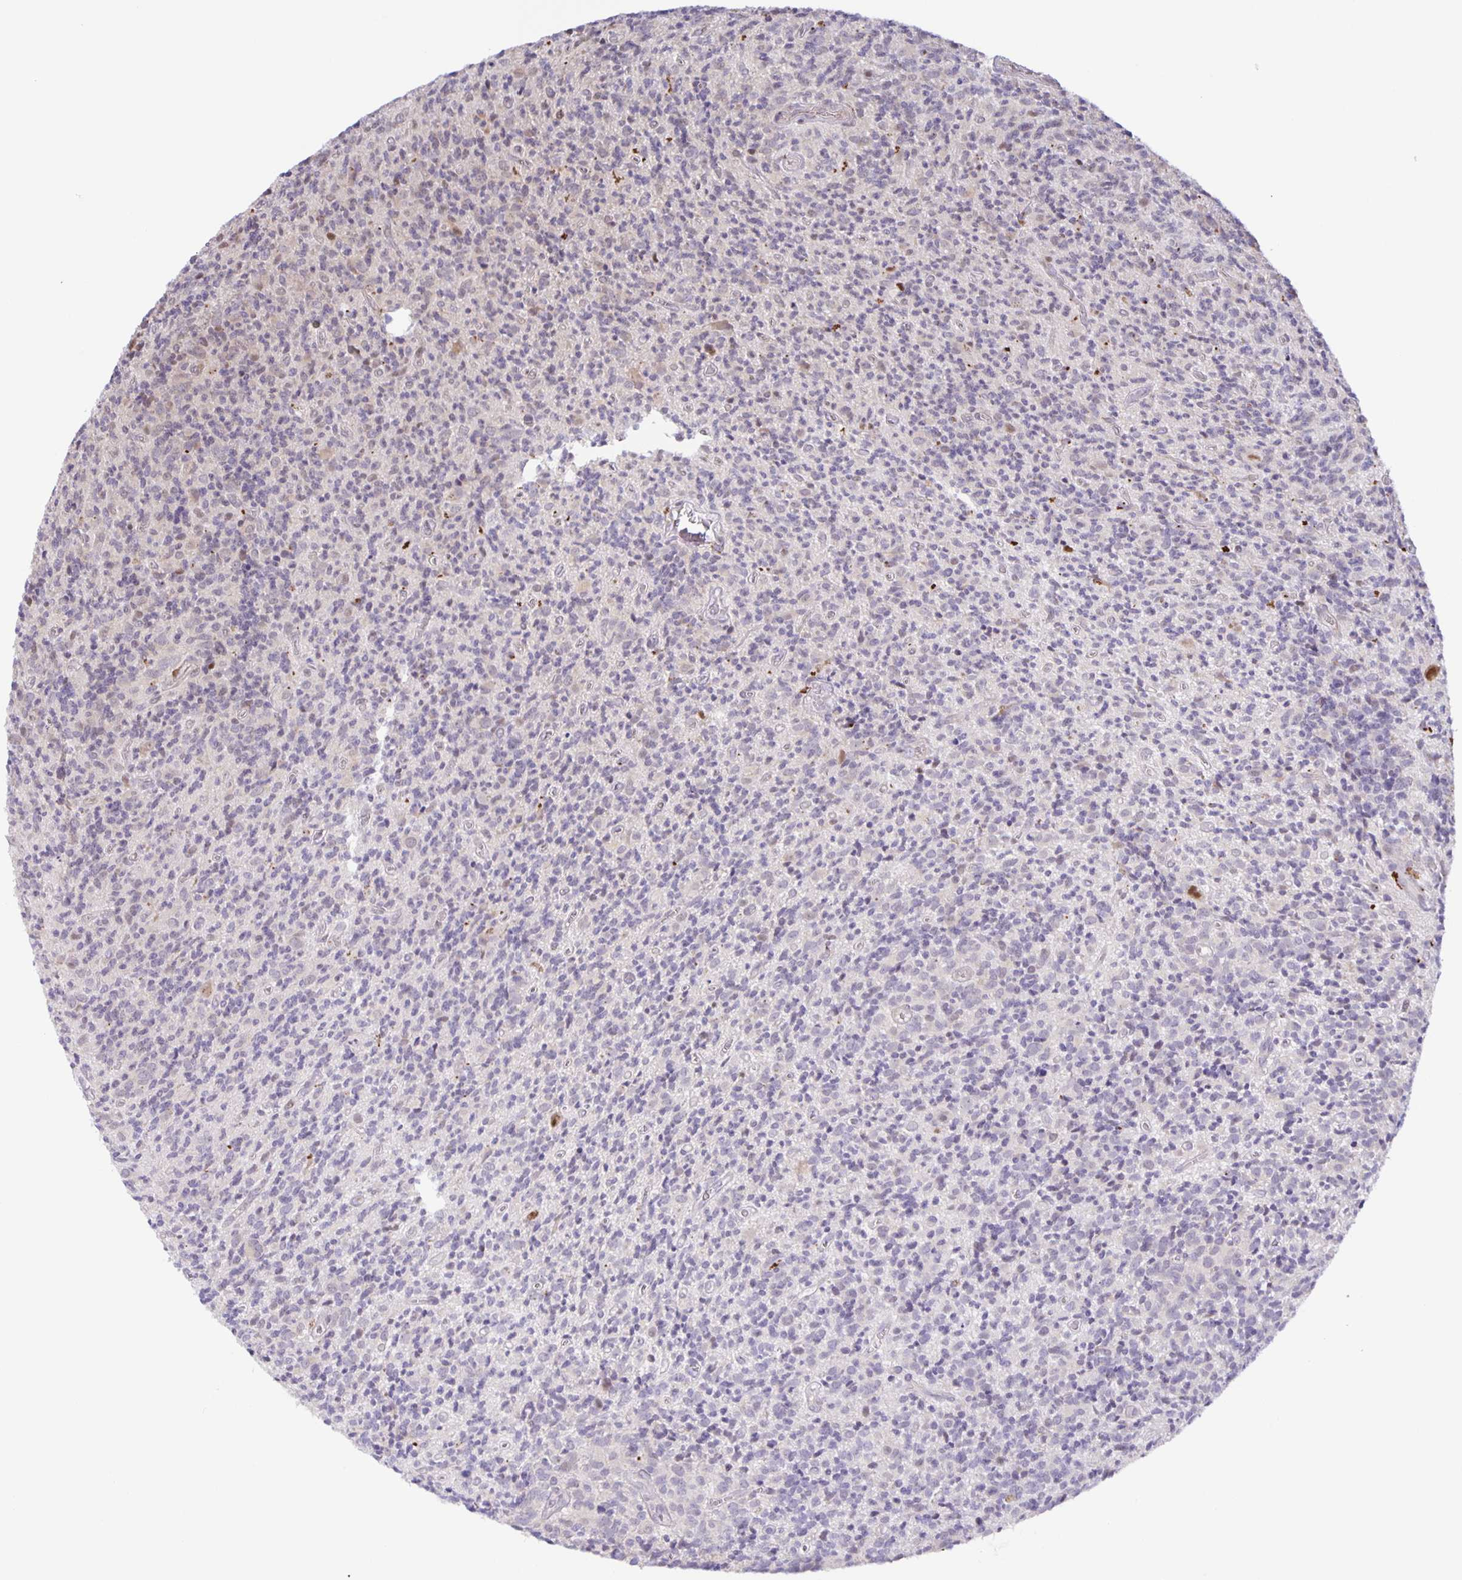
{"staining": {"intensity": "negative", "quantity": "none", "location": "none"}, "tissue": "glioma", "cell_type": "Tumor cells", "image_type": "cancer", "snomed": [{"axis": "morphology", "description": "Glioma, malignant, High grade"}, {"axis": "topography", "description": "Brain"}], "caption": "Tumor cells are negative for protein expression in human glioma. Nuclei are stained in blue.", "gene": "MAPK12", "patient": {"sex": "male", "age": 76}}